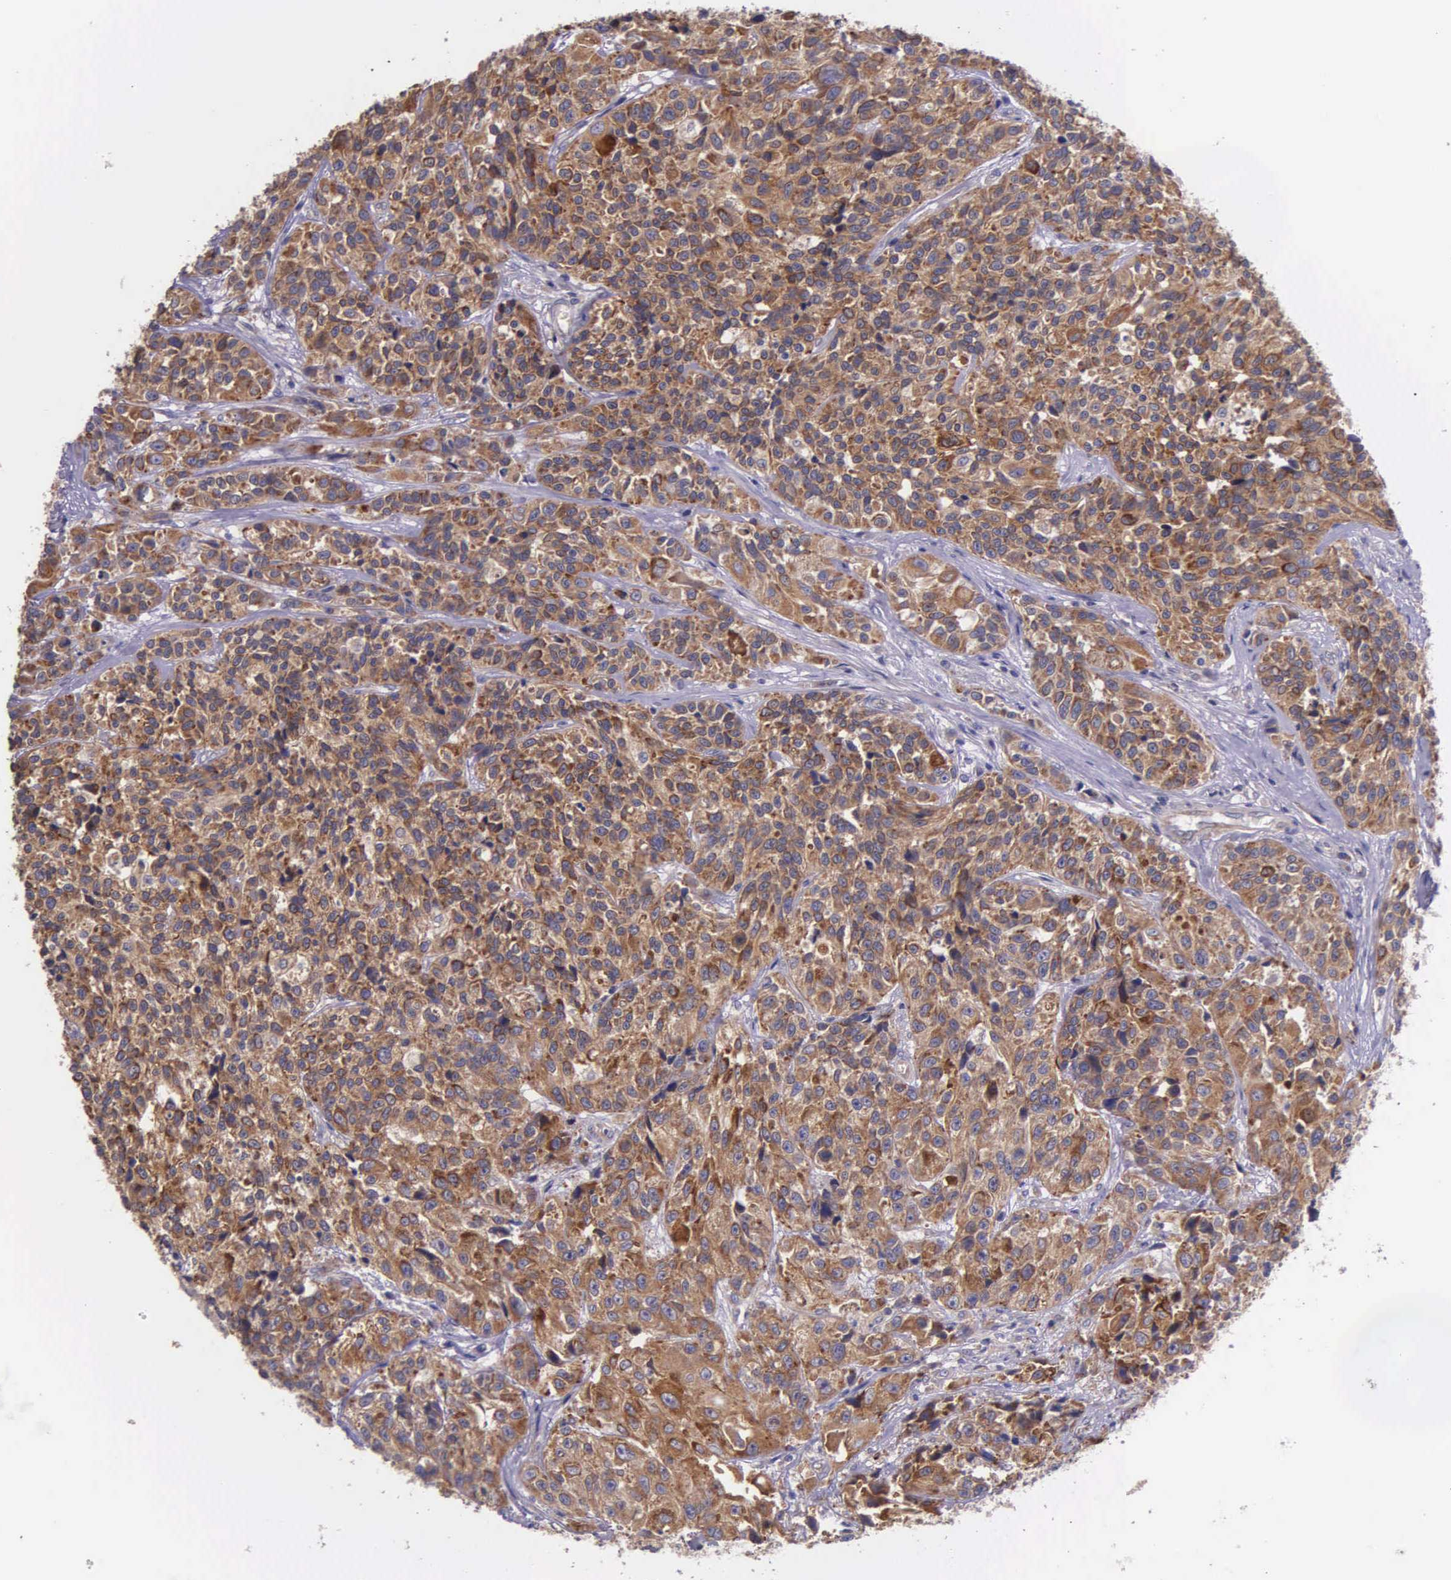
{"staining": {"intensity": "strong", "quantity": ">75%", "location": "cytoplasmic/membranous"}, "tissue": "urothelial cancer", "cell_type": "Tumor cells", "image_type": "cancer", "snomed": [{"axis": "morphology", "description": "Urothelial carcinoma, High grade"}, {"axis": "topography", "description": "Urinary bladder"}], "caption": "Strong cytoplasmic/membranous expression is identified in about >75% of tumor cells in urothelial cancer.", "gene": "NSDHL", "patient": {"sex": "female", "age": 81}}